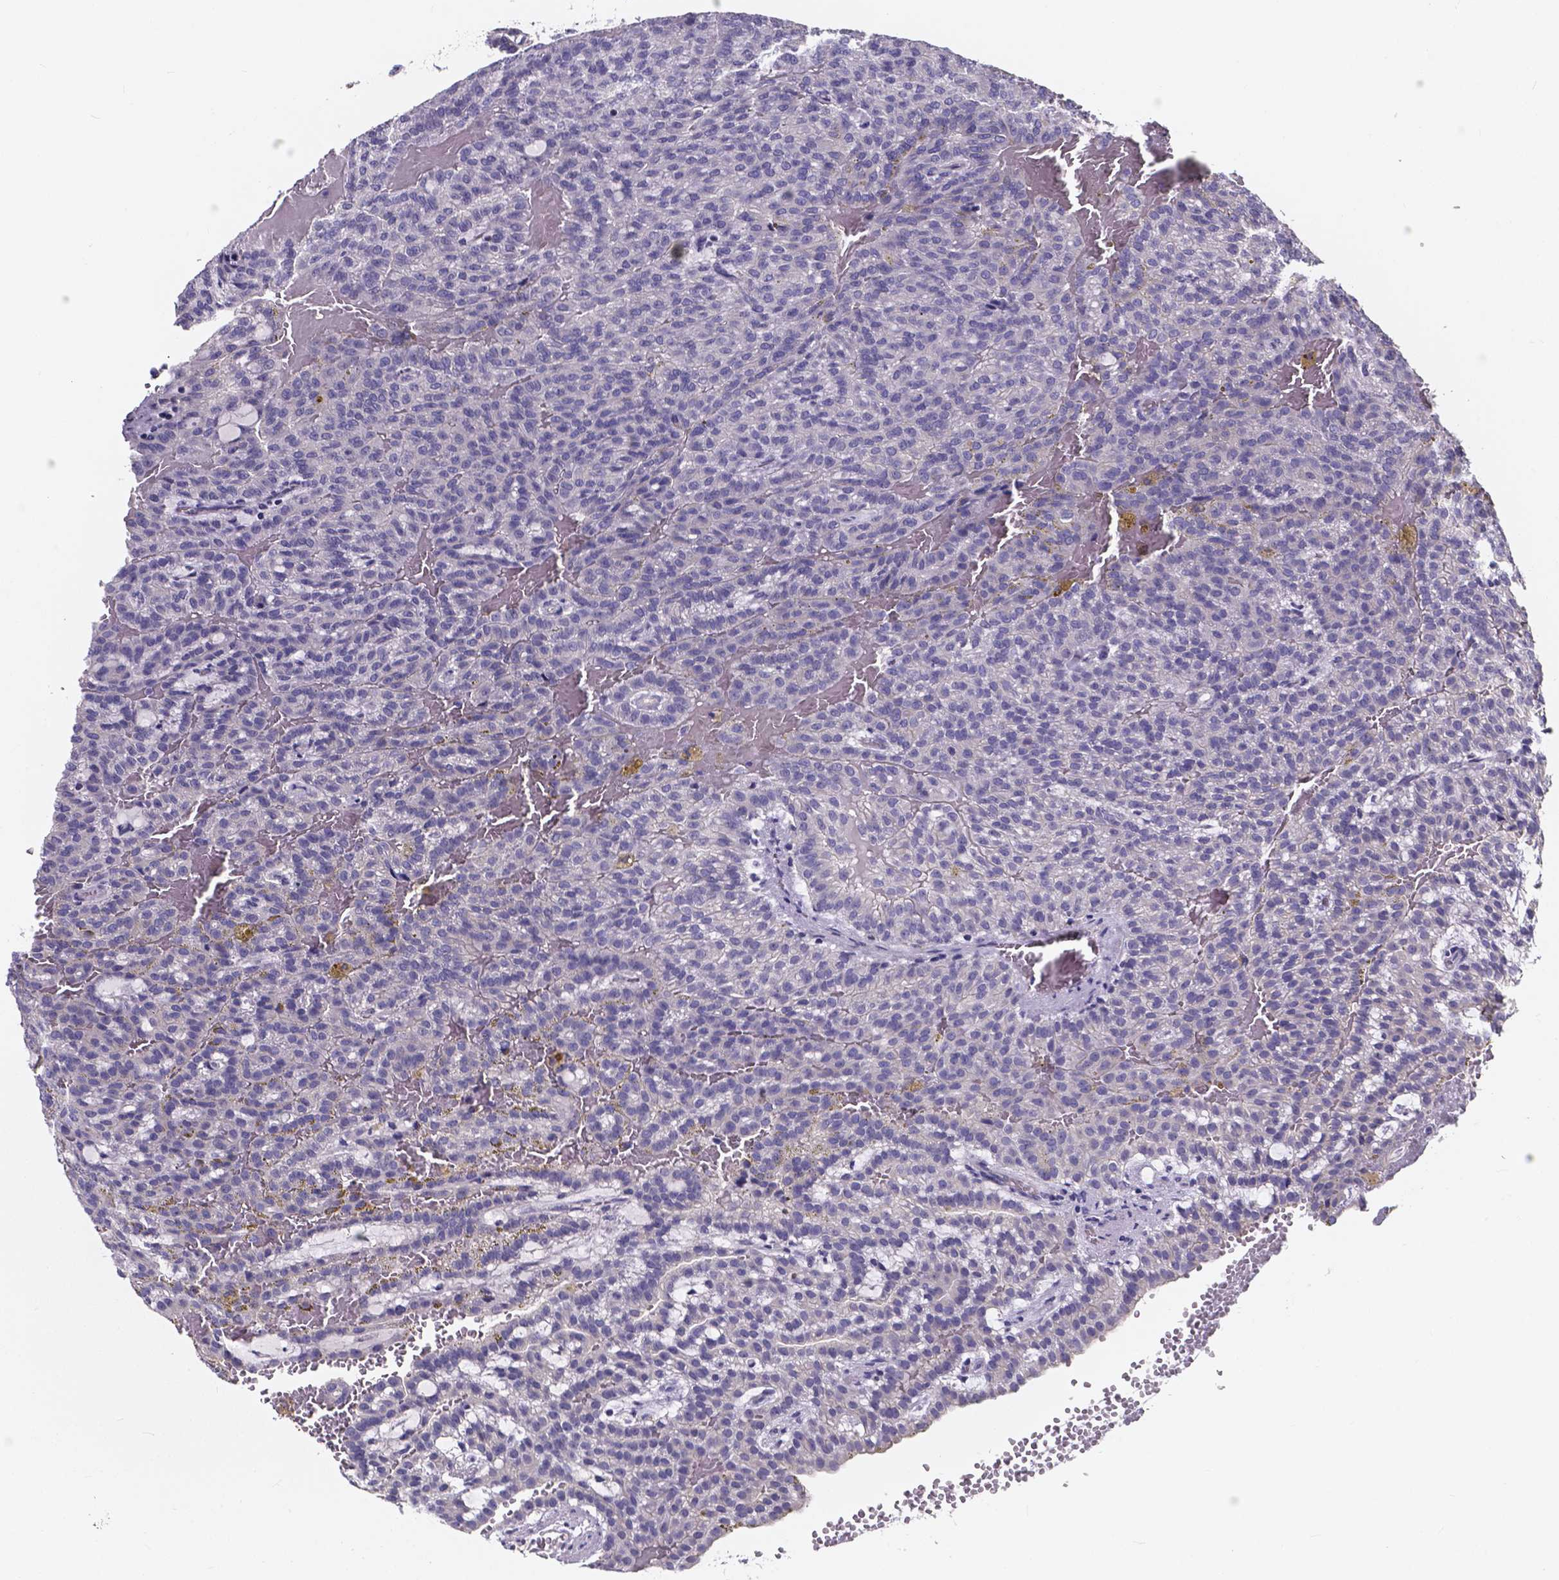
{"staining": {"intensity": "negative", "quantity": "none", "location": "none"}, "tissue": "renal cancer", "cell_type": "Tumor cells", "image_type": "cancer", "snomed": [{"axis": "morphology", "description": "Adenocarcinoma, NOS"}, {"axis": "topography", "description": "Kidney"}], "caption": "Tumor cells are negative for protein expression in human renal cancer (adenocarcinoma).", "gene": "SPOCD1", "patient": {"sex": "male", "age": 63}}